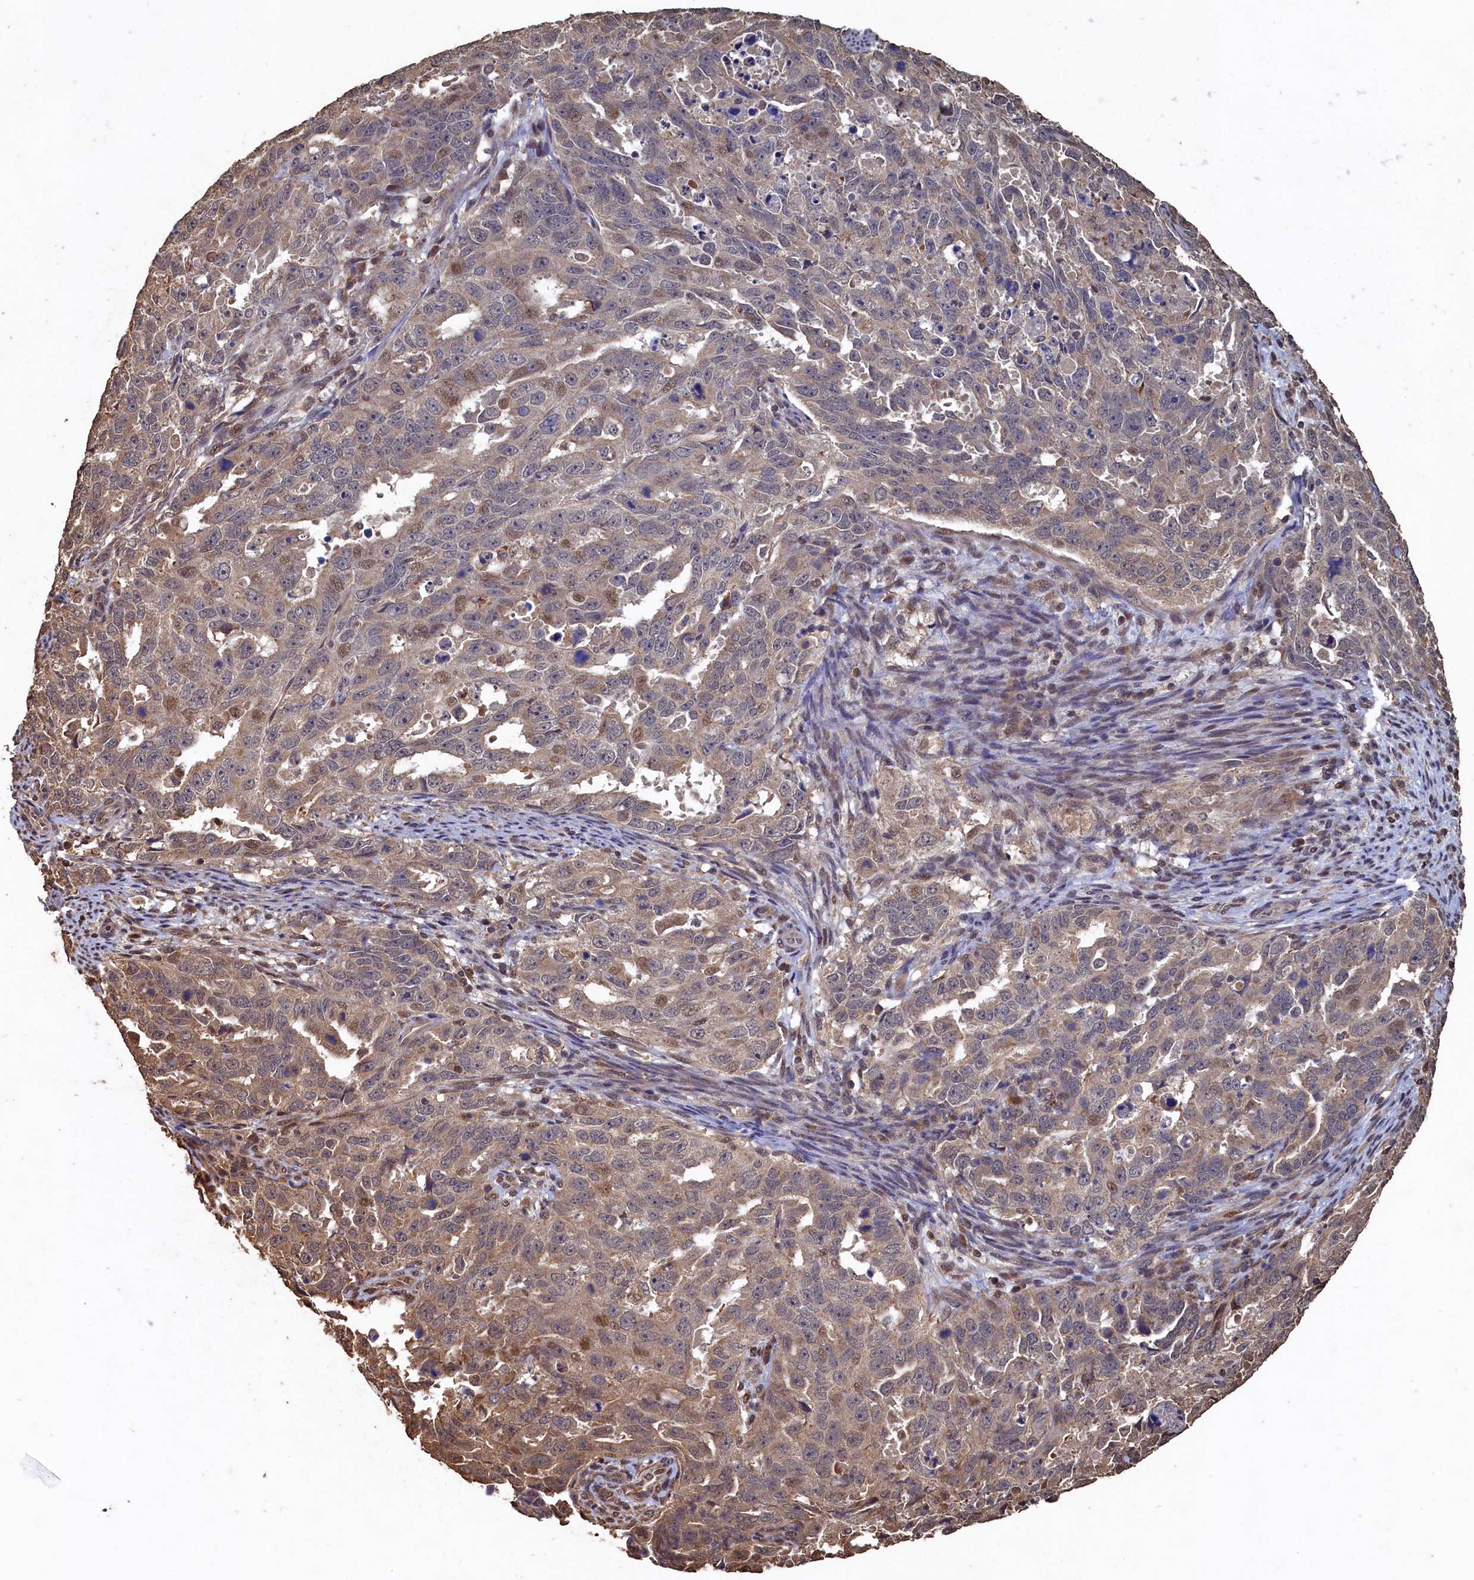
{"staining": {"intensity": "weak", "quantity": "25%-75%", "location": "cytoplasmic/membranous"}, "tissue": "endometrial cancer", "cell_type": "Tumor cells", "image_type": "cancer", "snomed": [{"axis": "morphology", "description": "Adenocarcinoma, NOS"}, {"axis": "topography", "description": "Endometrium"}], "caption": "This image reveals adenocarcinoma (endometrial) stained with immunohistochemistry to label a protein in brown. The cytoplasmic/membranous of tumor cells show weak positivity for the protein. Nuclei are counter-stained blue.", "gene": "PIGN", "patient": {"sex": "female", "age": 65}}